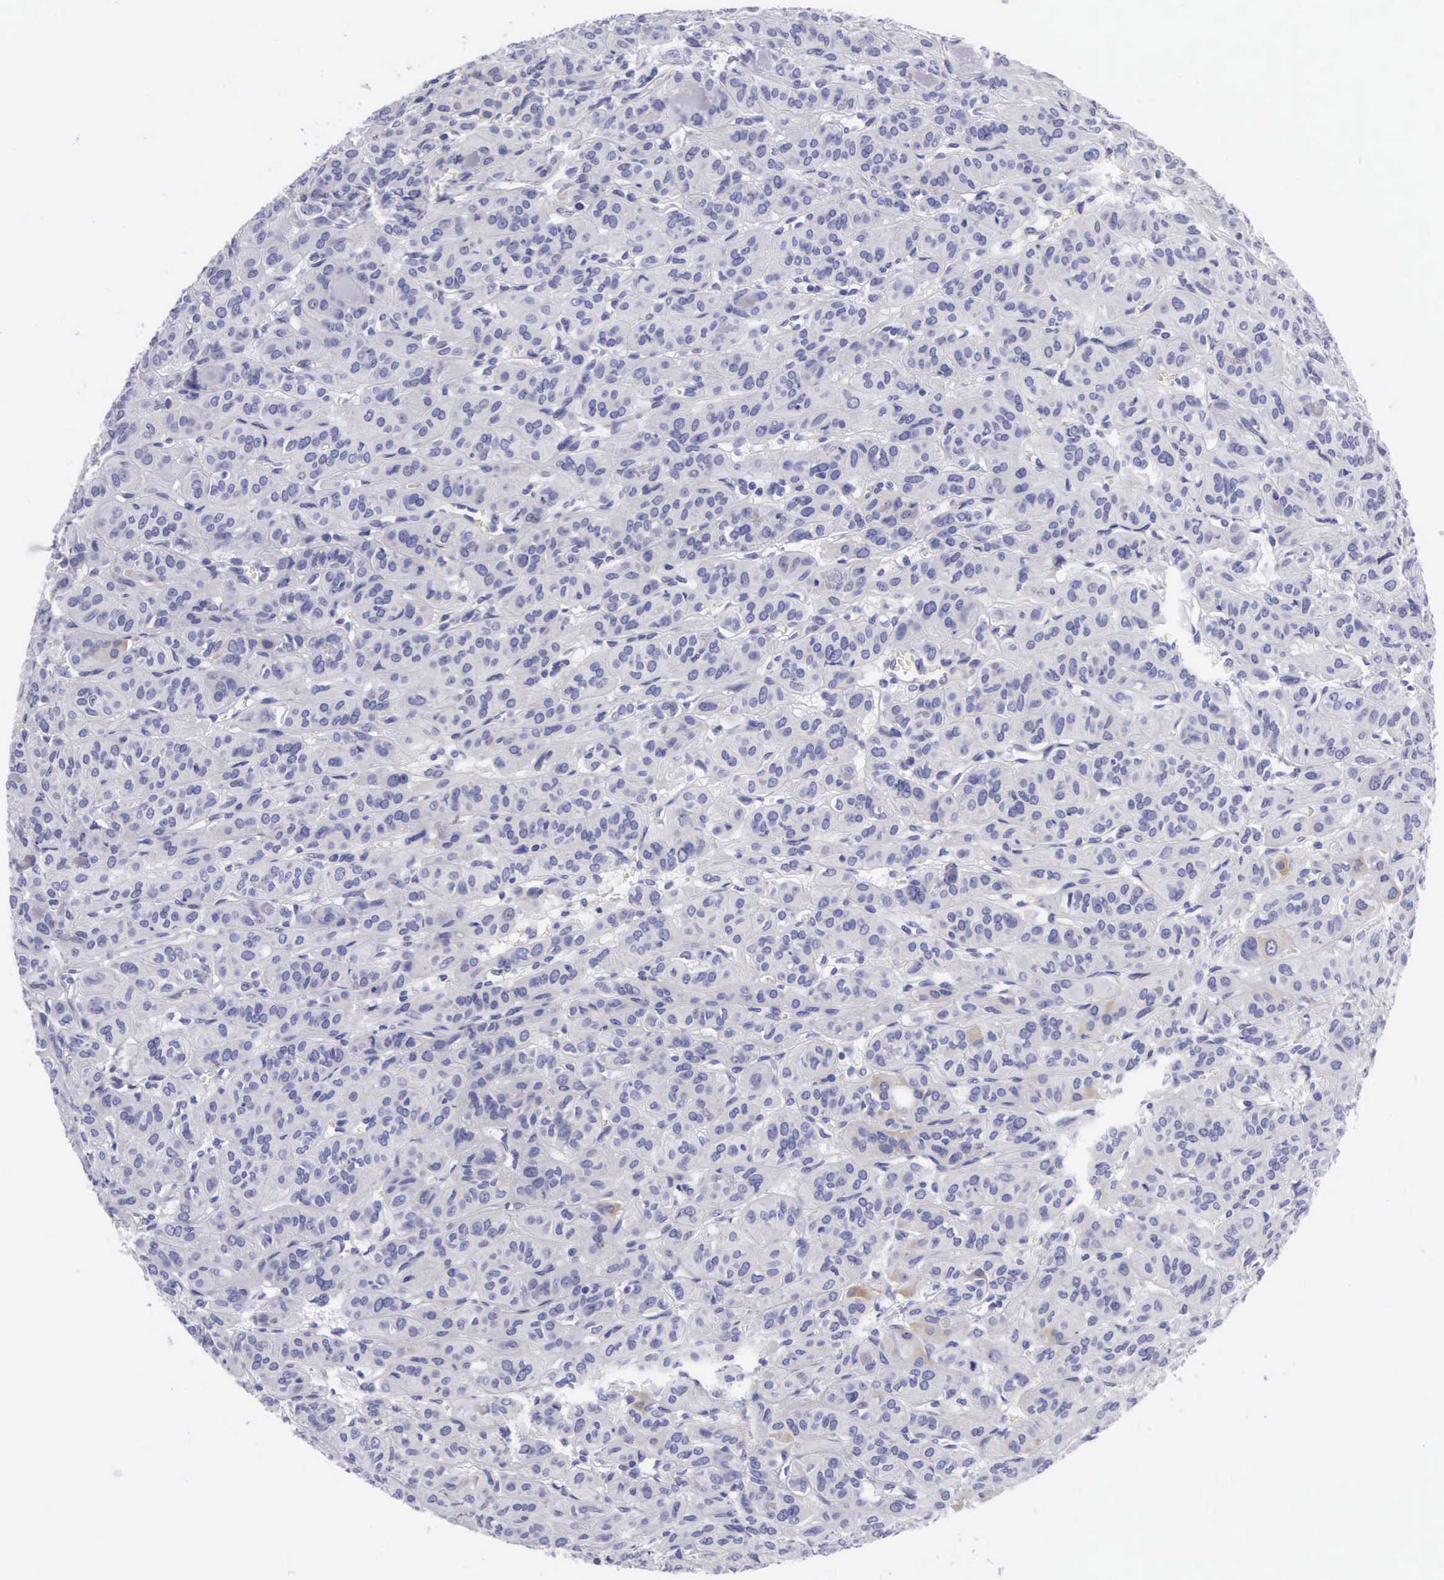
{"staining": {"intensity": "negative", "quantity": "none", "location": "none"}, "tissue": "thyroid cancer", "cell_type": "Tumor cells", "image_type": "cancer", "snomed": [{"axis": "morphology", "description": "Follicular adenoma carcinoma, NOS"}, {"axis": "topography", "description": "Thyroid gland"}], "caption": "Immunohistochemistry (IHC) histopathology image of thyroid cancer stained for a protein (brown), which displays no expression in tumor cells.", "gene": "SOX11", "patient": {"sex": "female", "age": 71}}